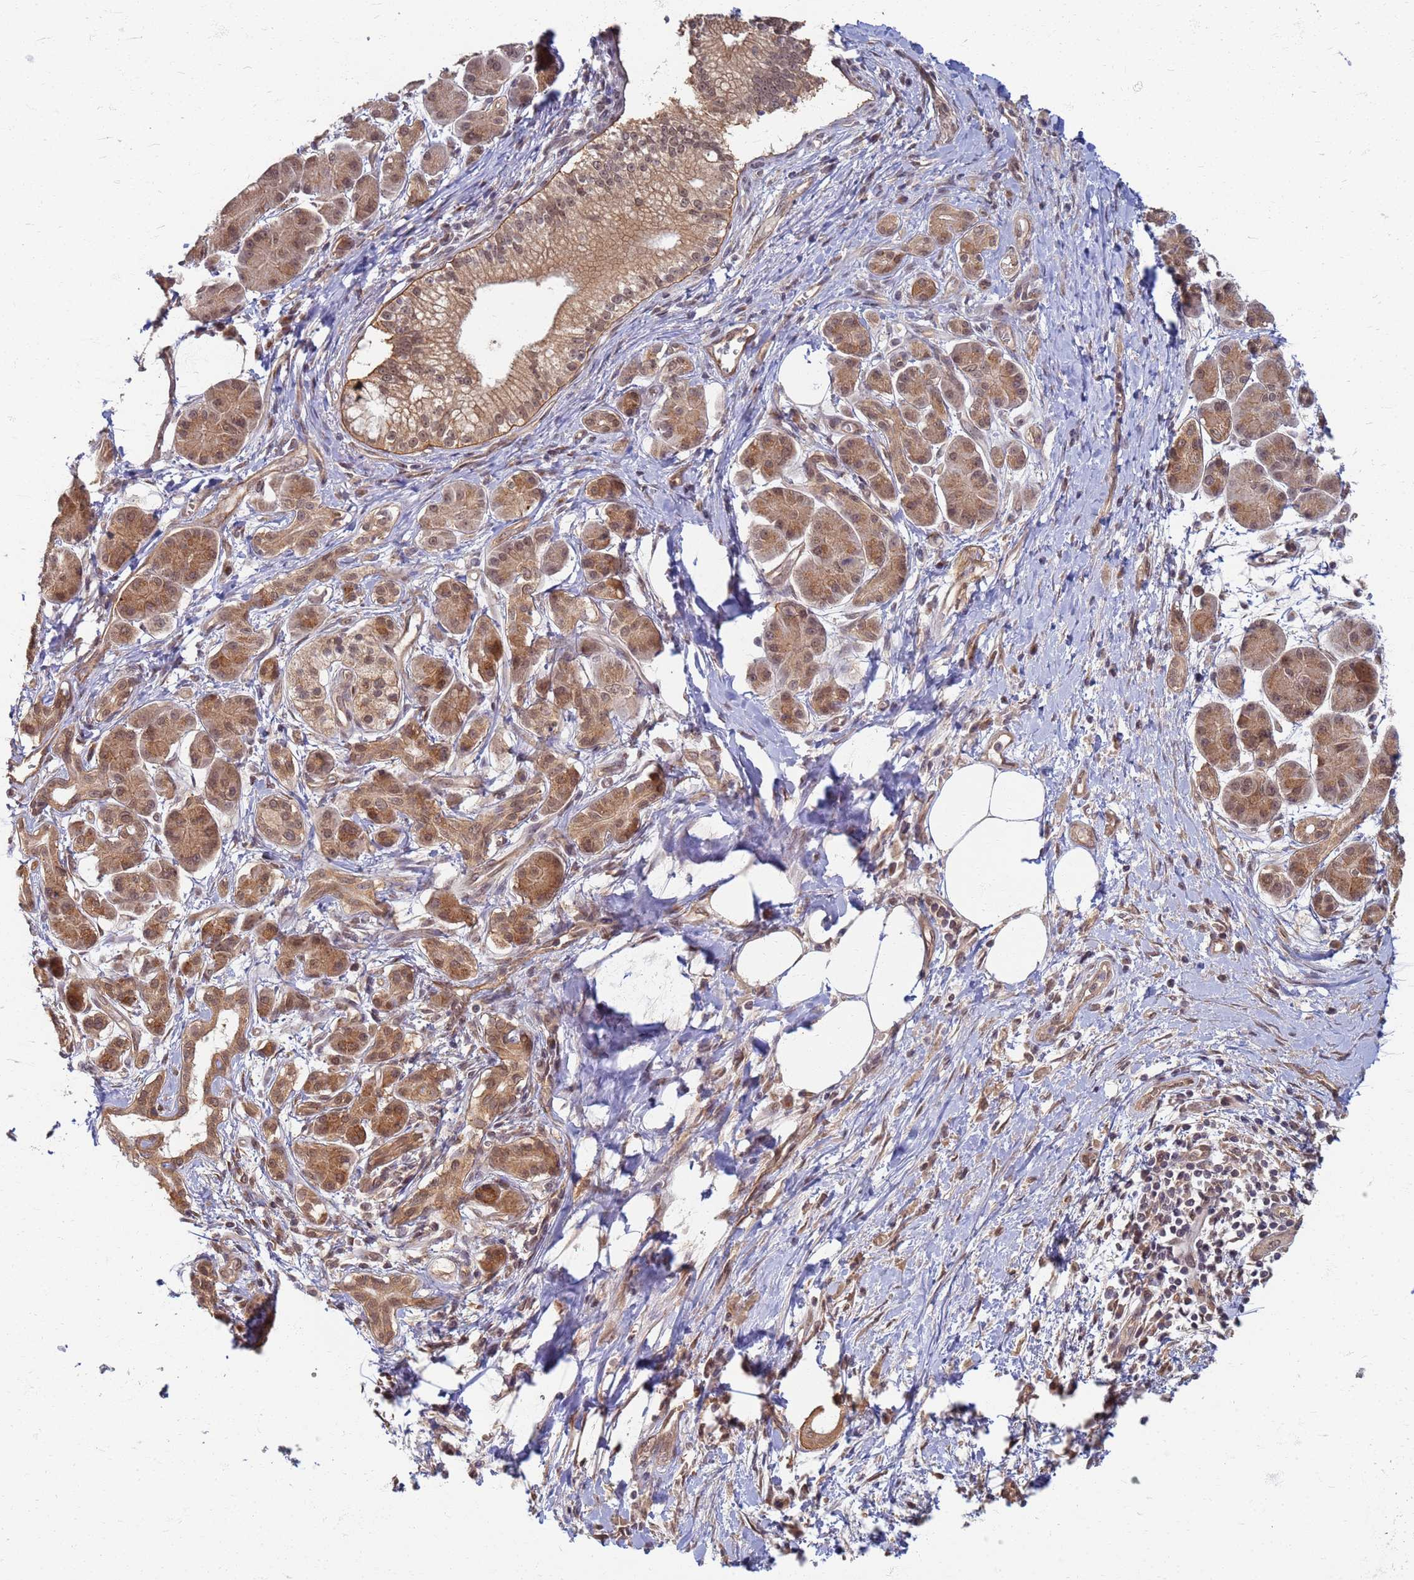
{"staining": {"intensity": "moderate", "quantity": ">75%", "location": "cytoplasmic/membranous,nuclear"}, "tissue": "pancreatic cancer", "cell_type": "Tumor cells", "image_type": "cancer", "snomed": [{"axis": "morphology", "description": "Adenocarcinoma, NOS"}, {"axis": "topography", "description": "Pancreas"}], "caption": "Immunohistochemistry (IHC) micrograph of human pancreatic cancer (adenocarcinoma) stained for a protein (brown), which shows medium levels of moderate cytoplasmic/membranous and nuclear staining in approximately >75% of tumor cells.", "gene": "ITGB4", "patient": {"sex": "female", "age": 72}}